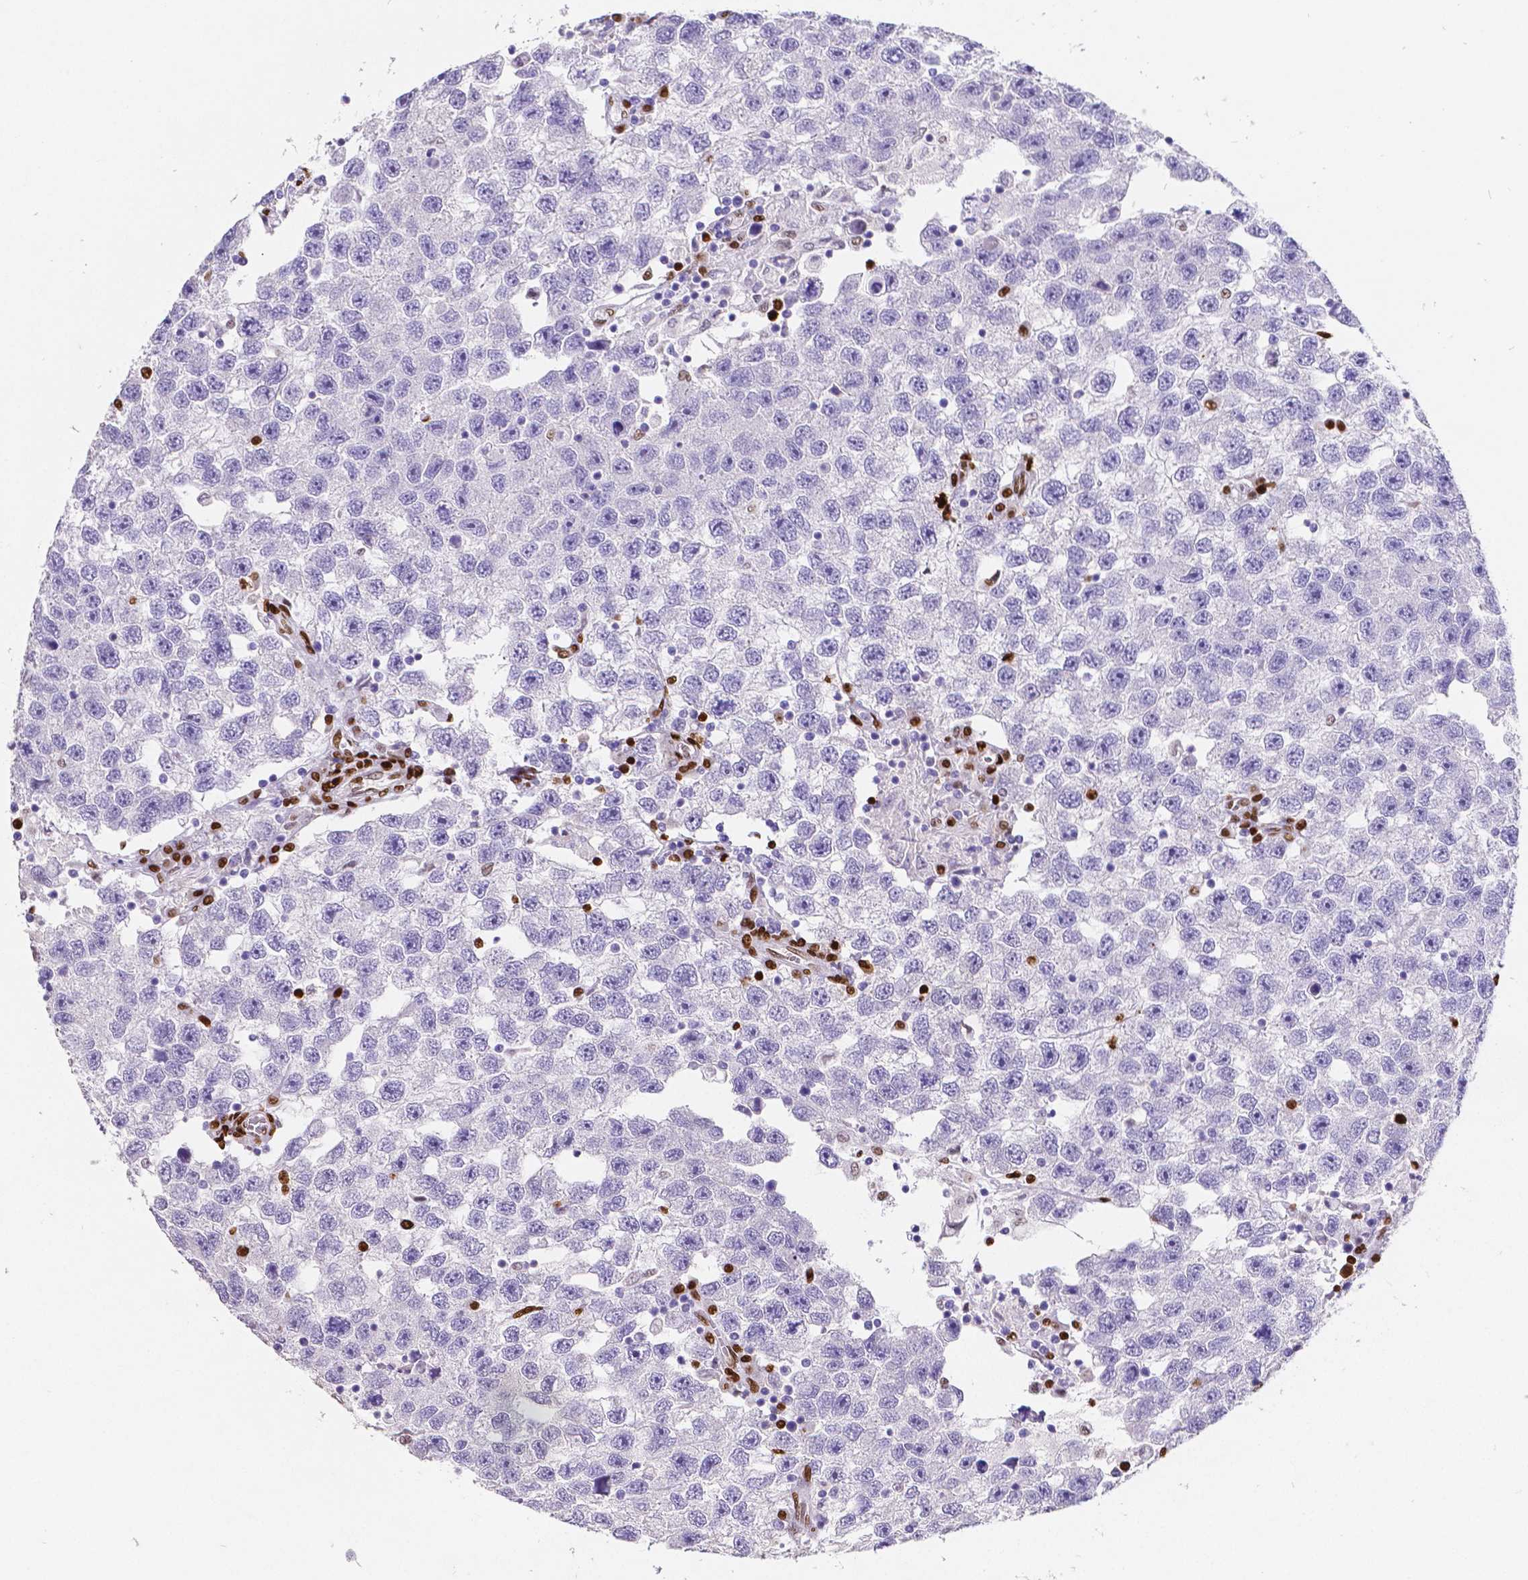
{"staining": {"intensity": "negative", "quantity": "none", "location": "none"}, "tissue": "testis cancer", "cell_type": "Tumor cells", "image_type": "cancer", "snomed": [{"axis": "morphology", "description": "Seminoma, NOS"}, {"axis": "topography", "description": "Testis"}], "caption": "Immunohistochemistry image of neoplastic tissue: human testis cancer stained with DAB exhibits no significant protein positivity in tumor cells.", "gene": "MEF2C", "patient": {"sex": "male", "age": 26}}